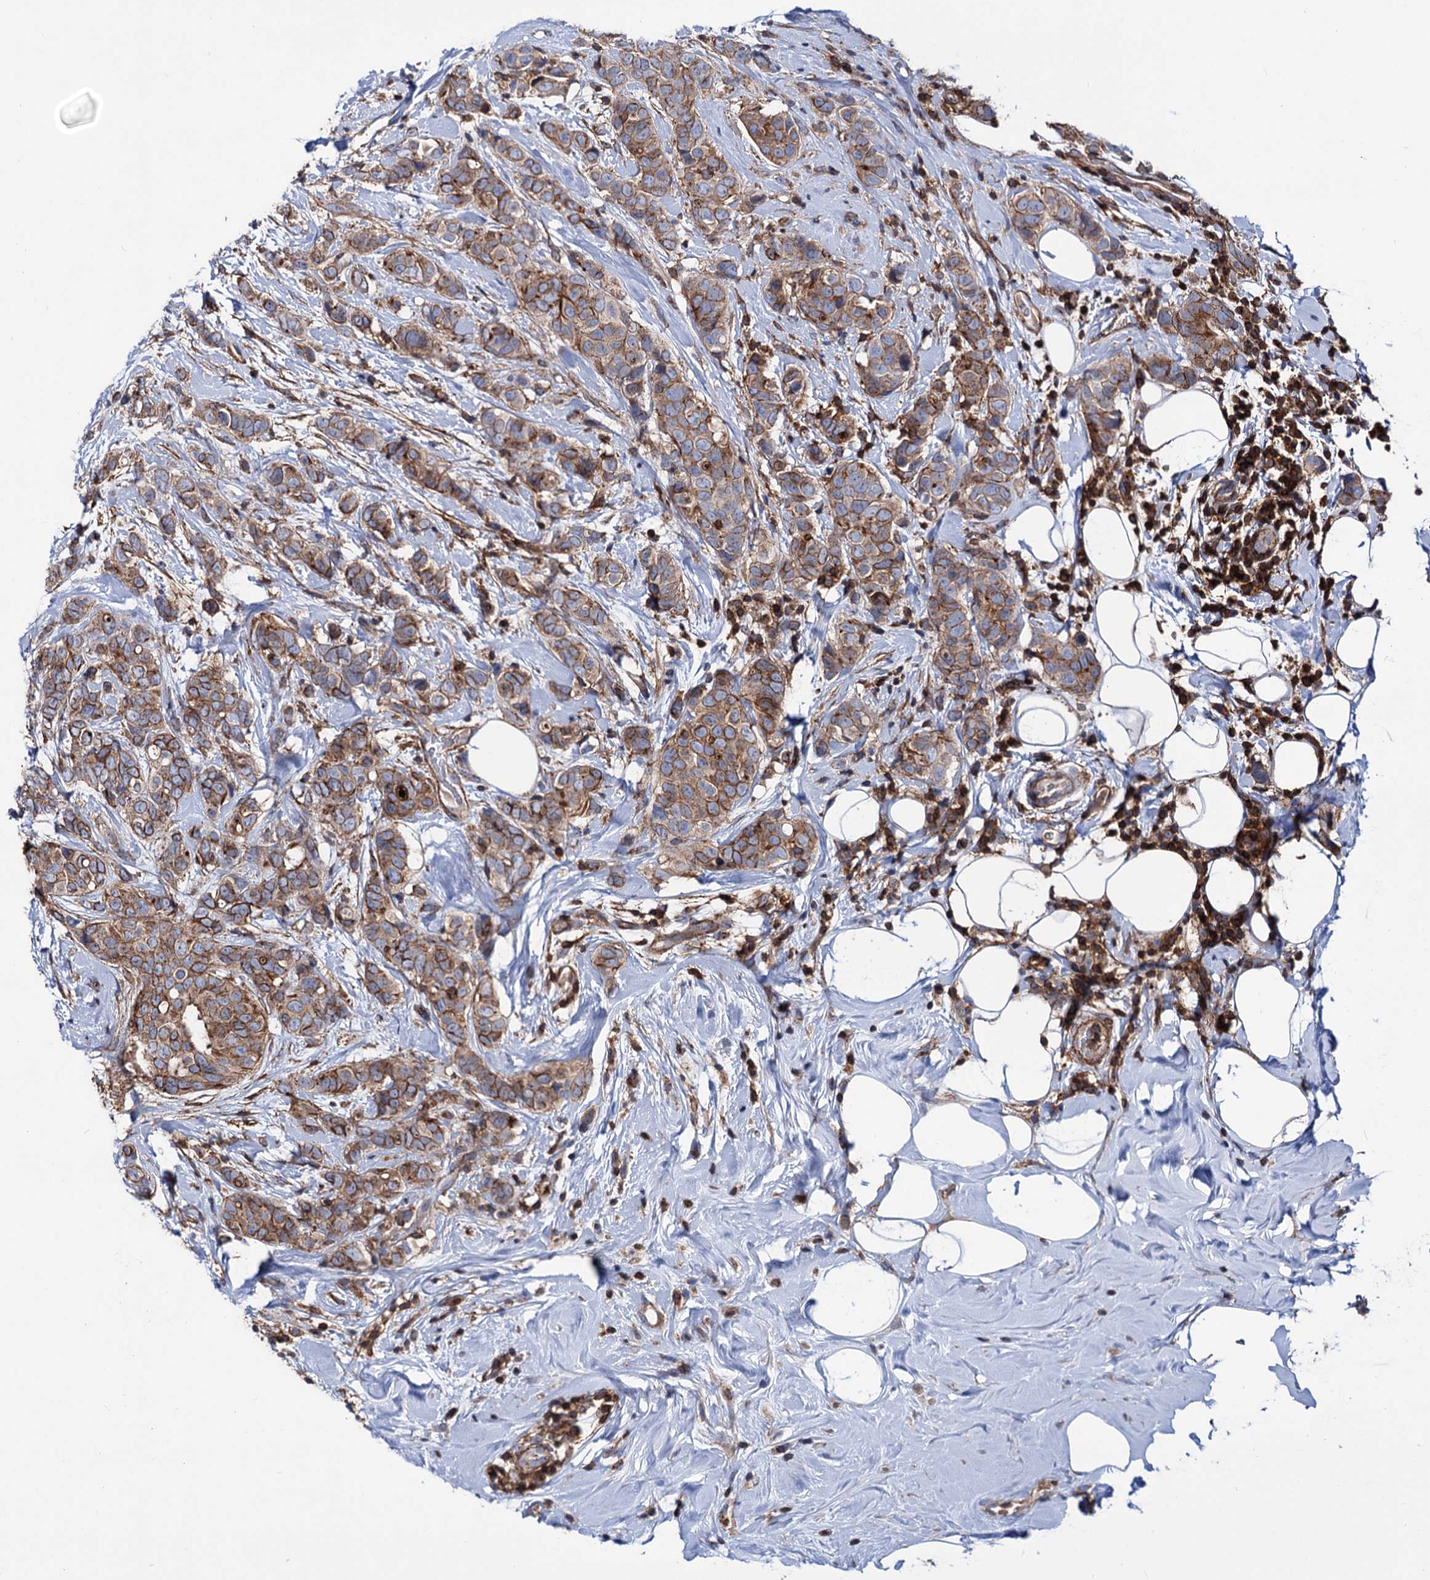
{"staining": {"intensity": "moderate", "quantity": ">75%", "location": "cytoplasmic/membranous"}, "tissue": "breast cancer", "cell_type": "Tumor cells", "image_type": "cancer", "snomed": [{"axis": "morphology", "description": "Lobular carcinoma"}, {"axis": "topography", "description": "Breast"}], "caption": "Brown immunohistochemical staining in human breast lobular carcinoma exhibits moderate cytoplasmic/membranous positivity in about >75% of tumor cells.", "gene": "DEF6", "patient": {"sex": "female", "age": 51}}